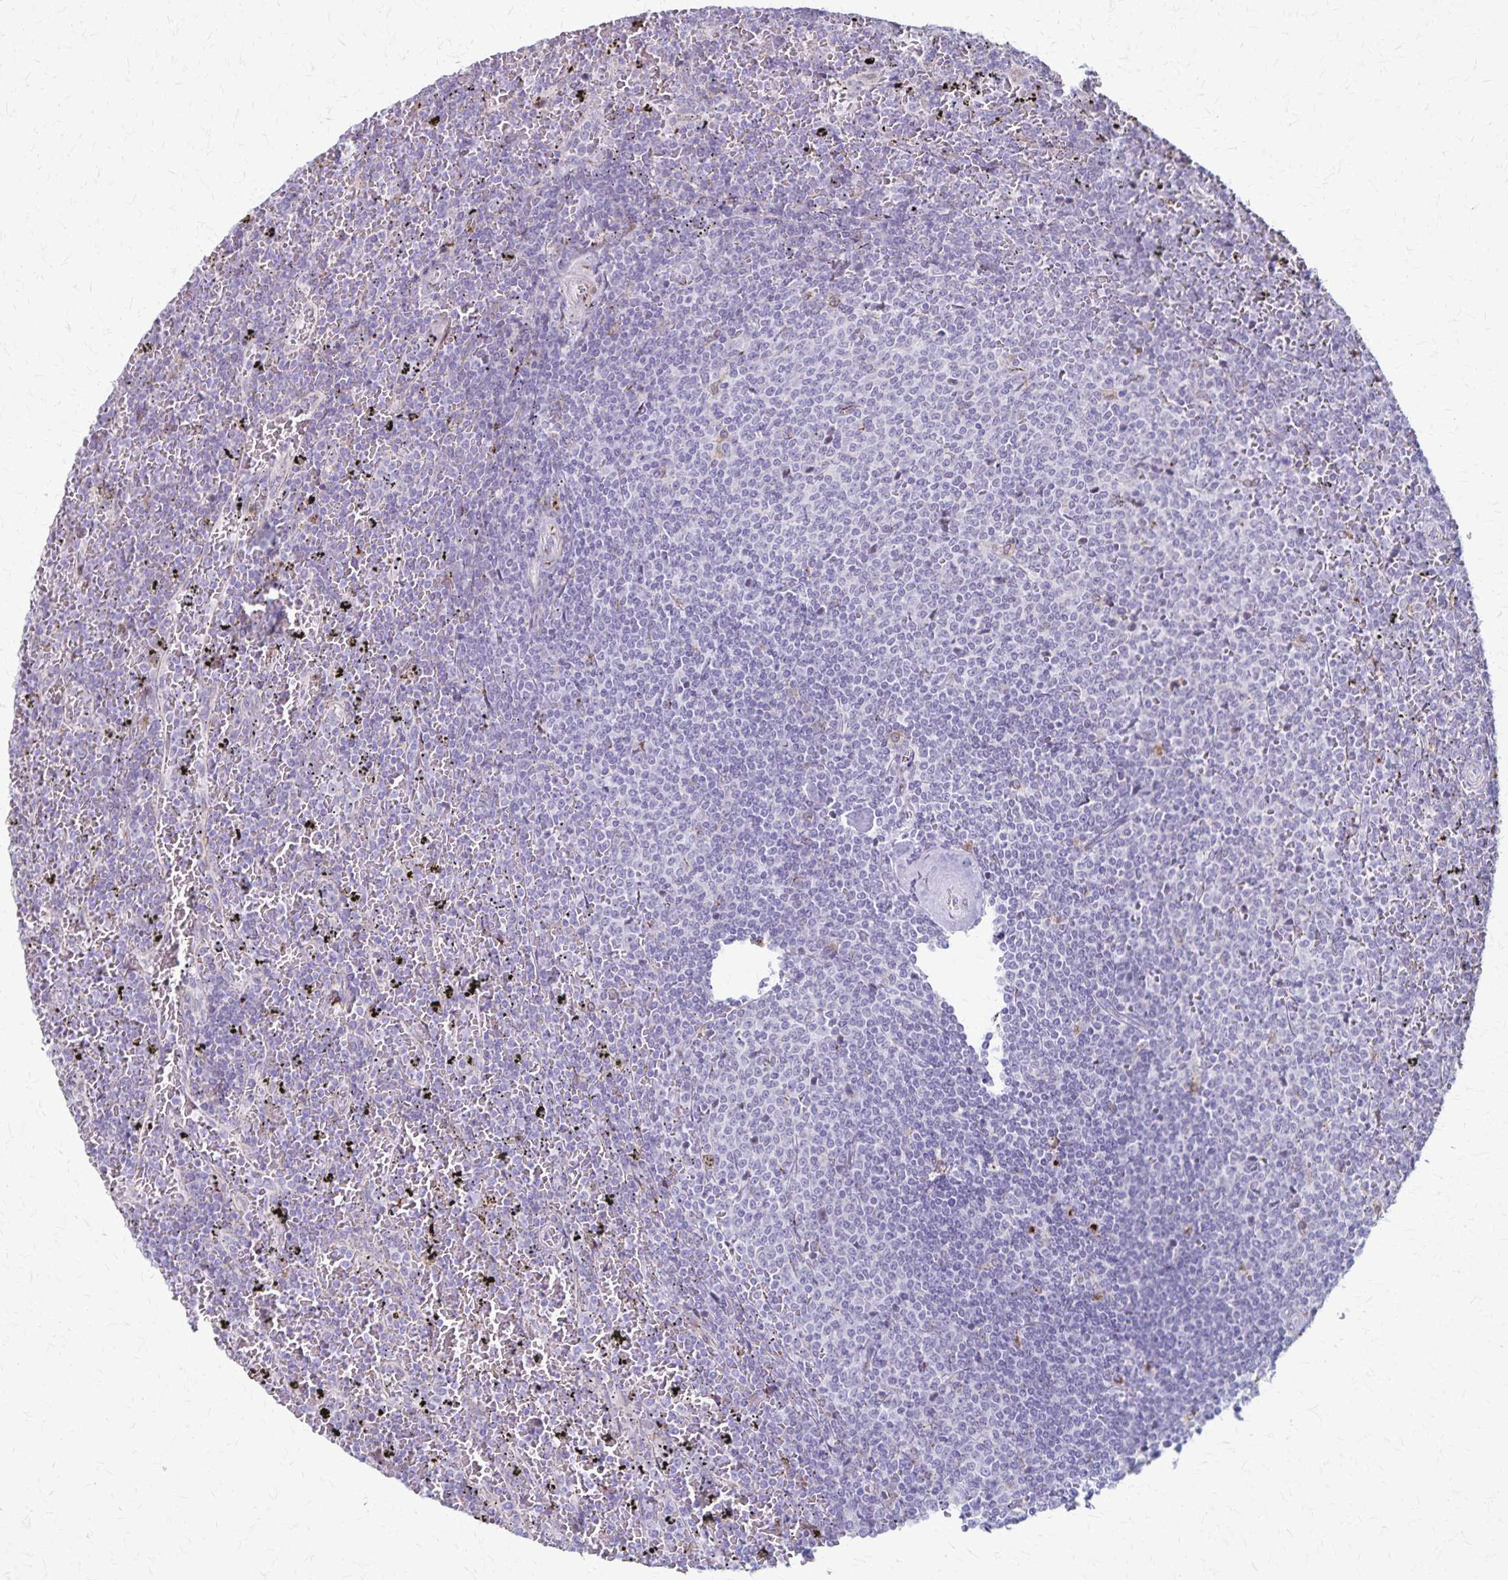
{"staining": {"intensity": "negative", "quantity": "none", "location": "none"}, "tissue": "lymphoma", "cell_type": "Tumor cells", "image_type": "cancer", "snomed": [{"axis": "morphology", "description": "Malignant lymphoma, non-Hodgkin's type, Low grade"}, {"axis": "topography", "description": "Spleen"}], "caption": "Immunohistochemistry (IHC) micrograph of low-grade malignant lymphoma, non-Hodgkin's type stained for a protein (brown), which reveals no staining in tumor cells.", "gene": "MCFD2", "patient": {"sex": "female", "age": 77}}